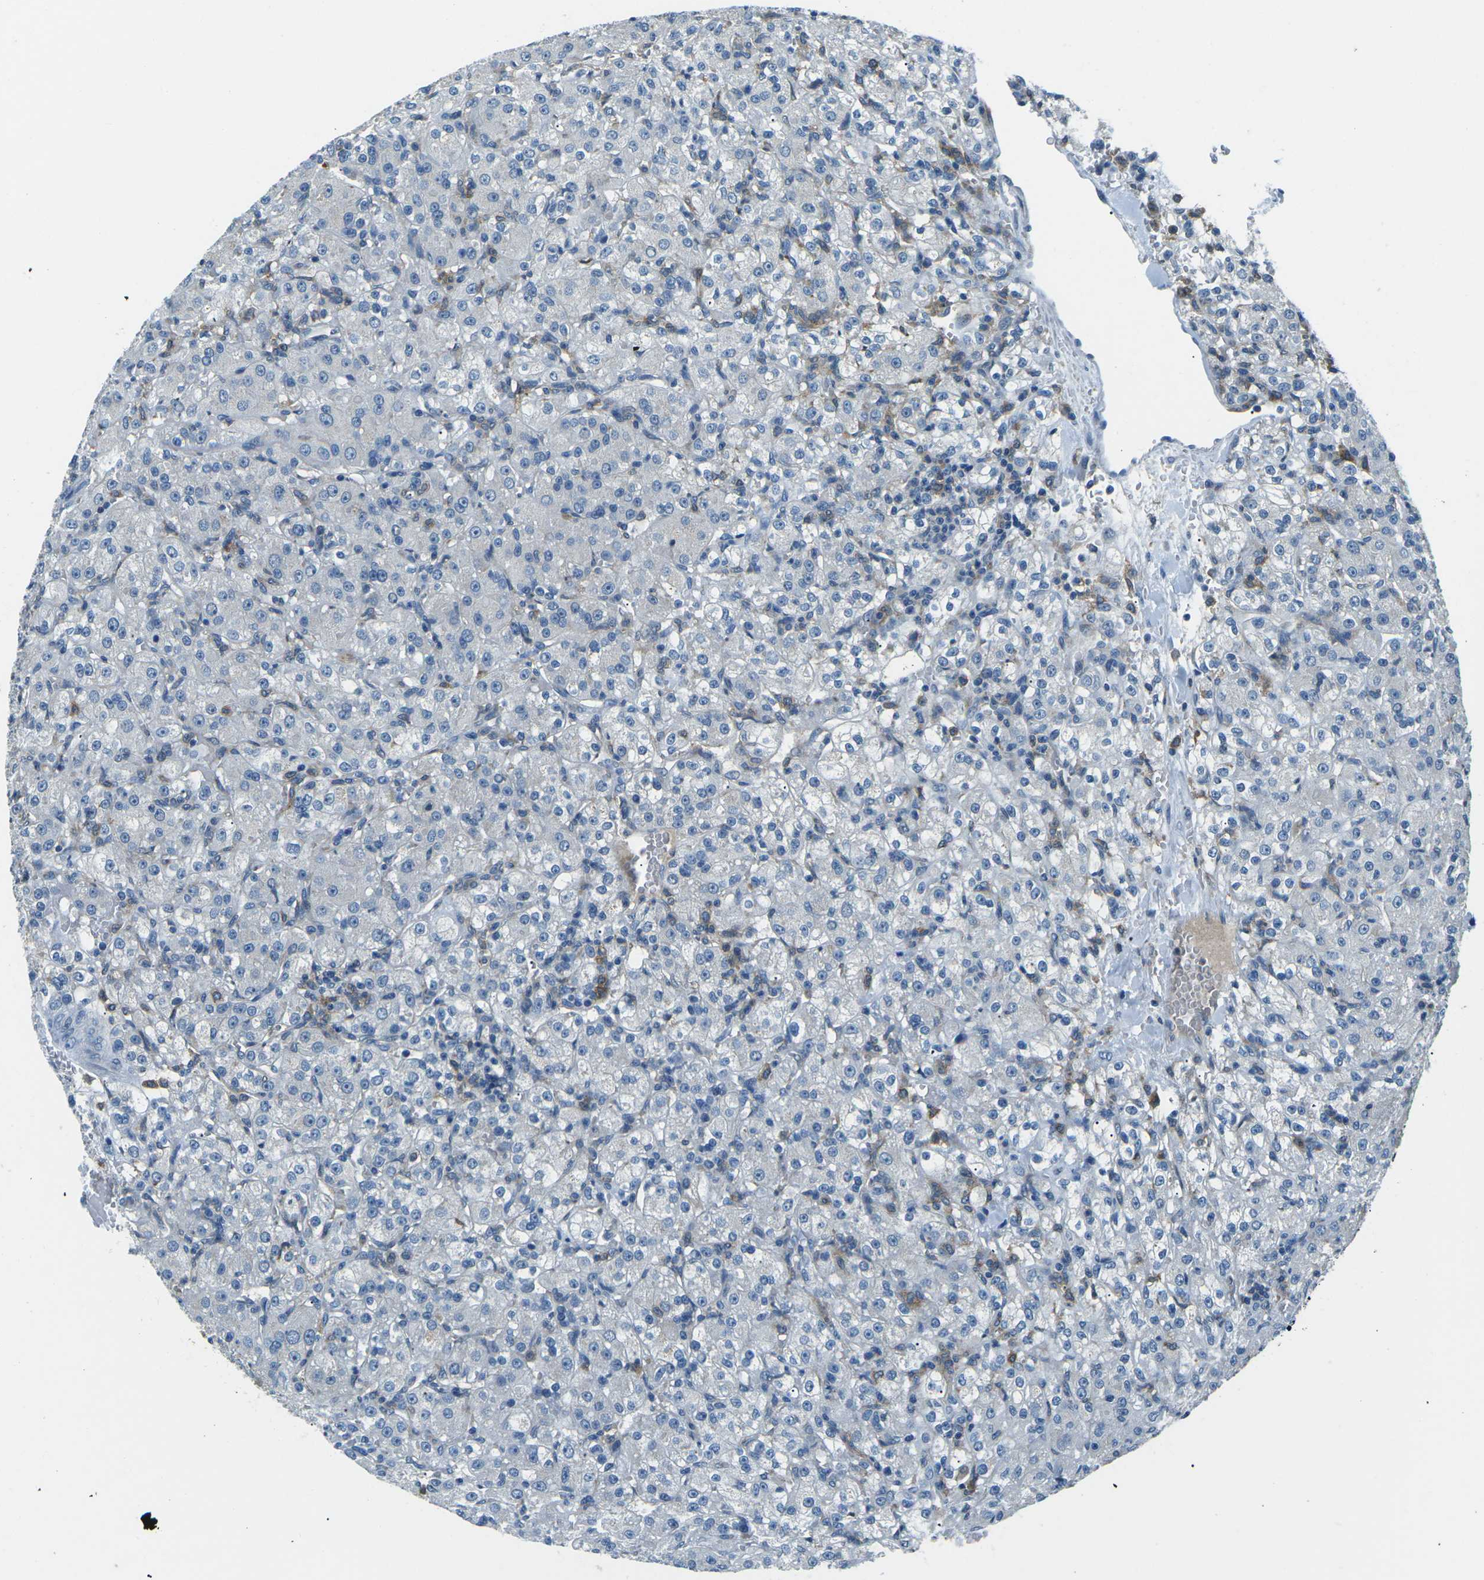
{"staining": {"intensity": "negative", "quantity": "none", "location": "none"}, "tissue": "renal cancer", "cell_type": "Tumor cells", "image_type": "cancer", "snomed": [{"axis": "morphology", "description": "Normal tissue, NOS"}, {"axis": "morphology", "description": "Adenocarcinoma, NOS"}, {"axis": "topography", "description": "Kidney"}], "caption": "DAB immunohistochemical staining of human renal cancer demonstrates no significant staining in tumor cells. The staining was performed using DAB to visualize the protein expression in brown, while the nuclei were stained in blue with hematoxylin (Magnification: 20x).", "gene": "CD1D", "patient": {"sex": "male", "age": 61}}